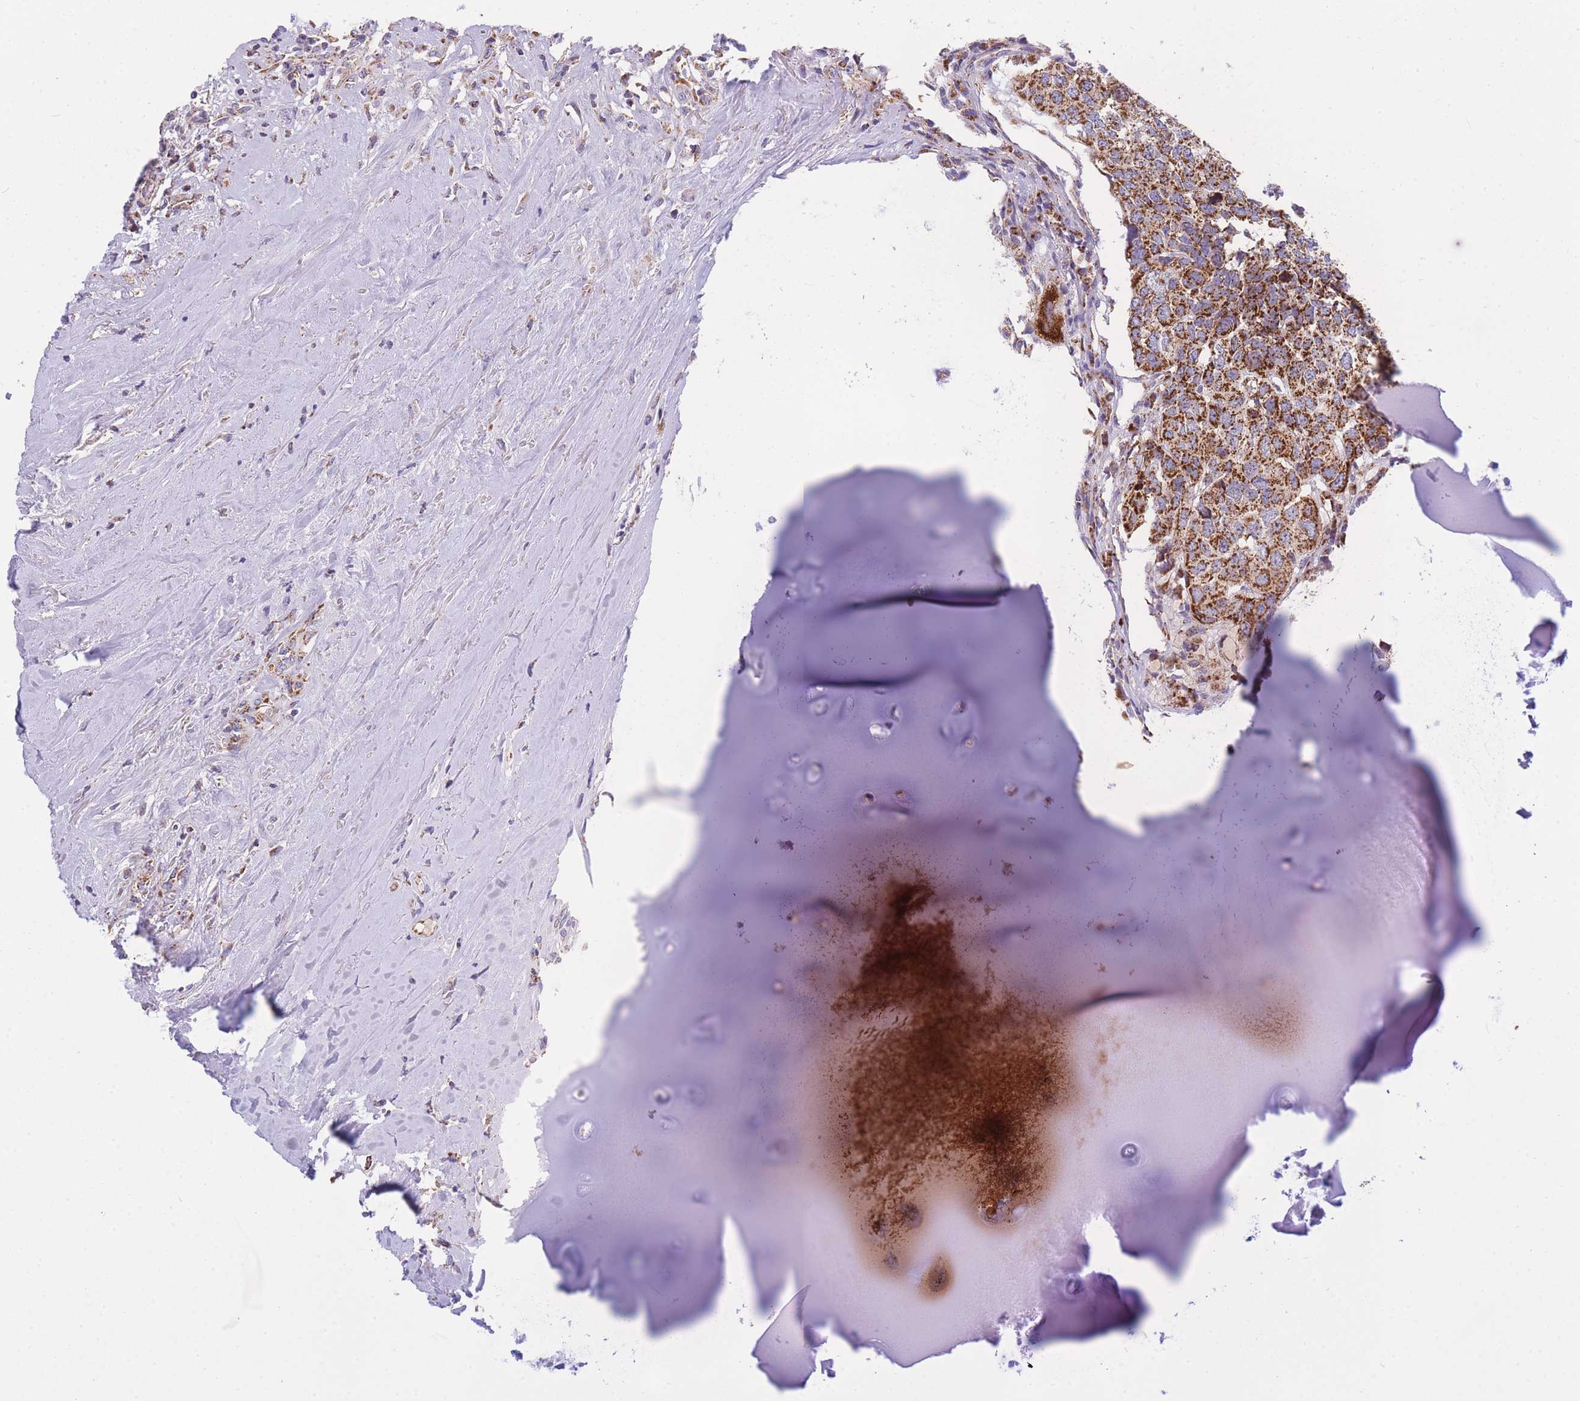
{"staining": {"intensity": "strong", "quantity": ">75%", "location": "cytoplasmic/membranous"}, "tissue": "head and neck cancer", "cell_type": "Tumor cells", "image_type": "cancer", "snomed": [{"axis": "morphology", "description": "Squamous cell carcinoma, NOS"}, {"axis": "topography", "description": "Head-Neck"}], "caption": "This micrograph exhibits IHC staining of head and neck squamous cell carcinoma, with high strong cytoplasmic/membranous positivity in about >75% of tumor cells.", "gene": "MRPS11", "patient": {"sex": "male", "age": 66}}